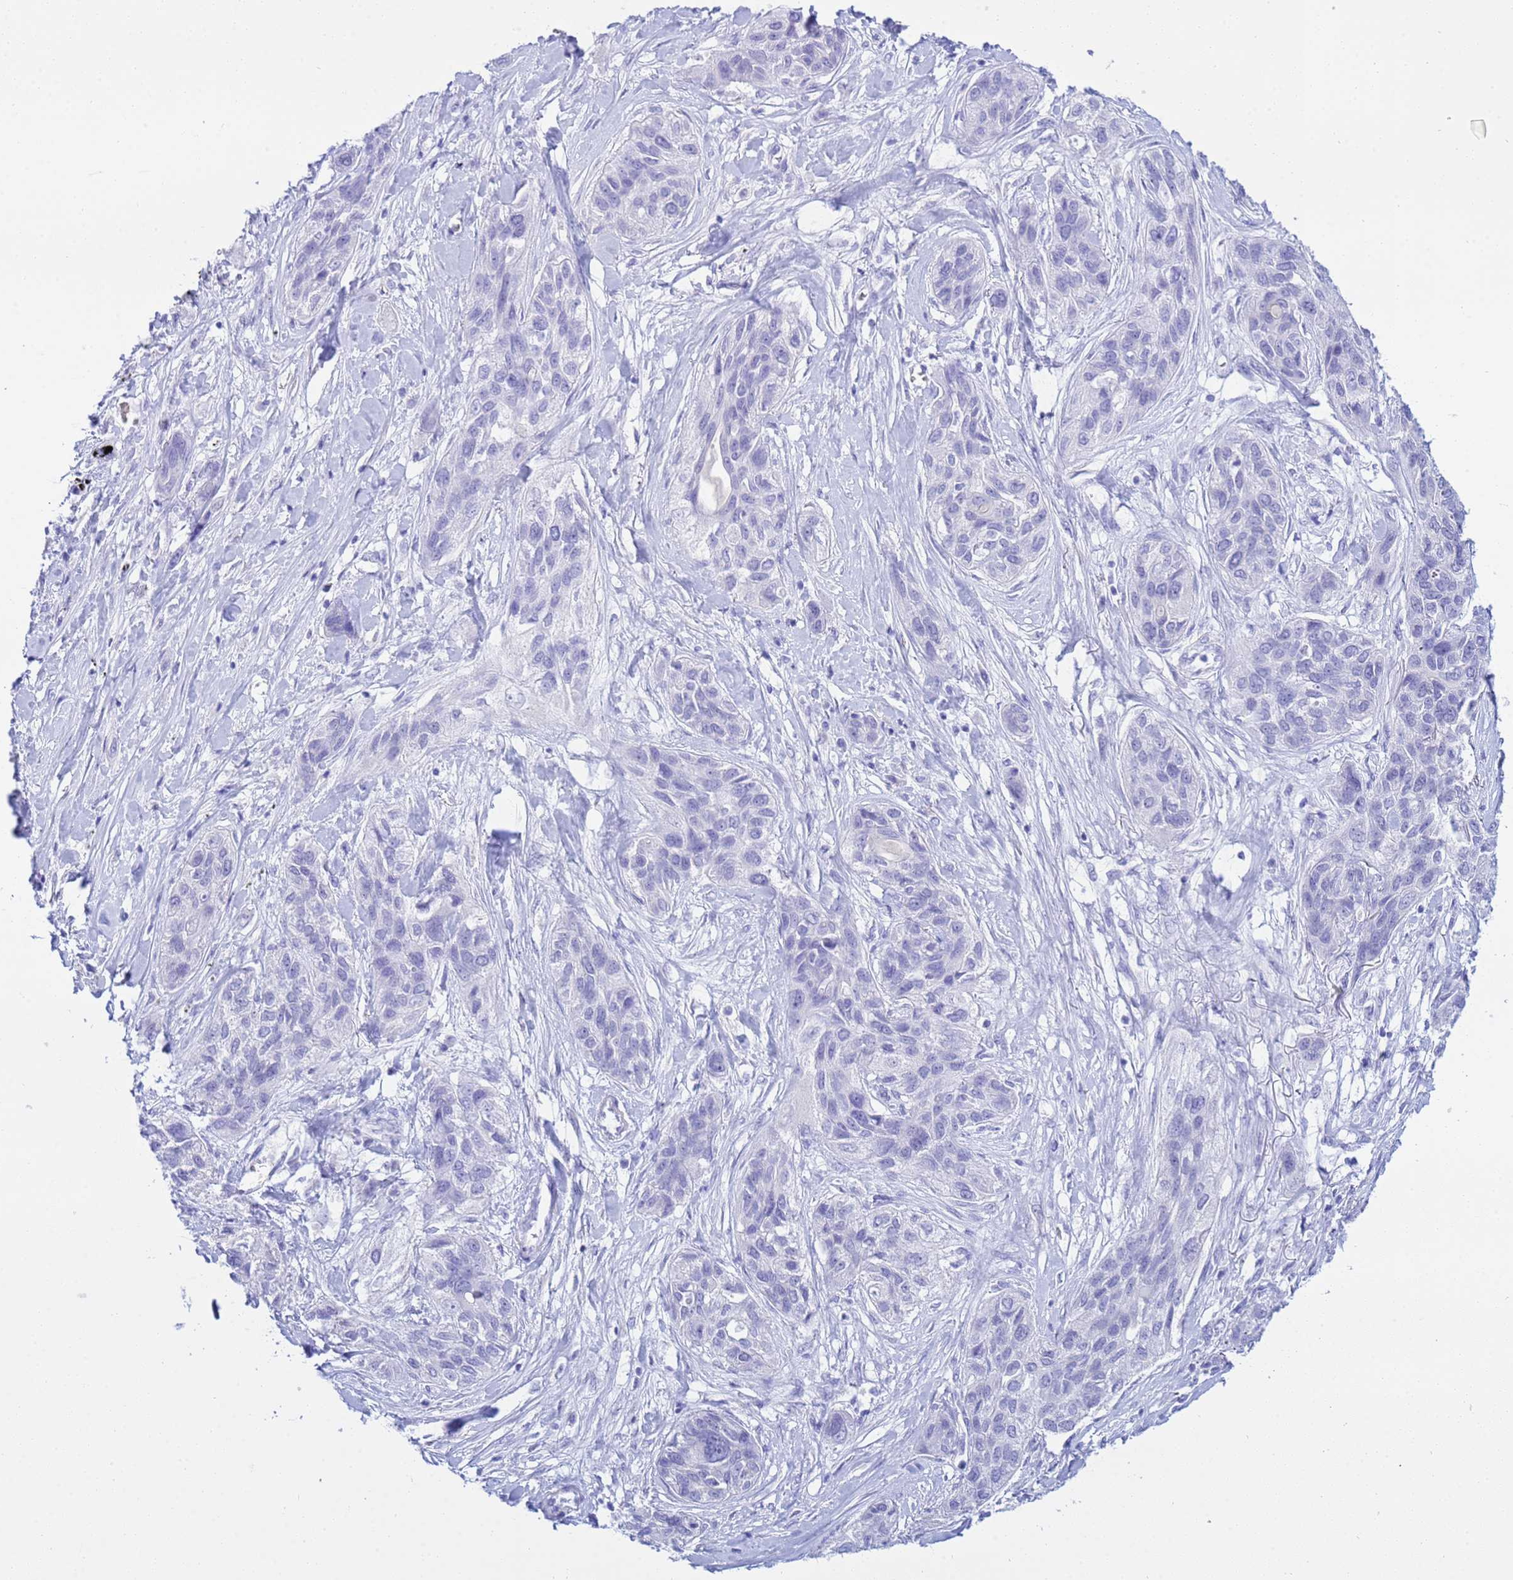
{"staining": {"intensity": "negative", "quantity": "none", "location": "none"}, "tissue": "lung cancer", "cell_type": "Tumor cells", "image_type": "cancer", "snomed": [{"axis": "morphology", "description": "Squamous cell carcinoma, NOS"}, {"axis": "topography", "description": "Lung"}], "caption": "There is no significant expression in tumor cells of lung squamous cell carcinoma.", "gene": "AQP12A", "patient": {"sex": "female", "age": 70}}